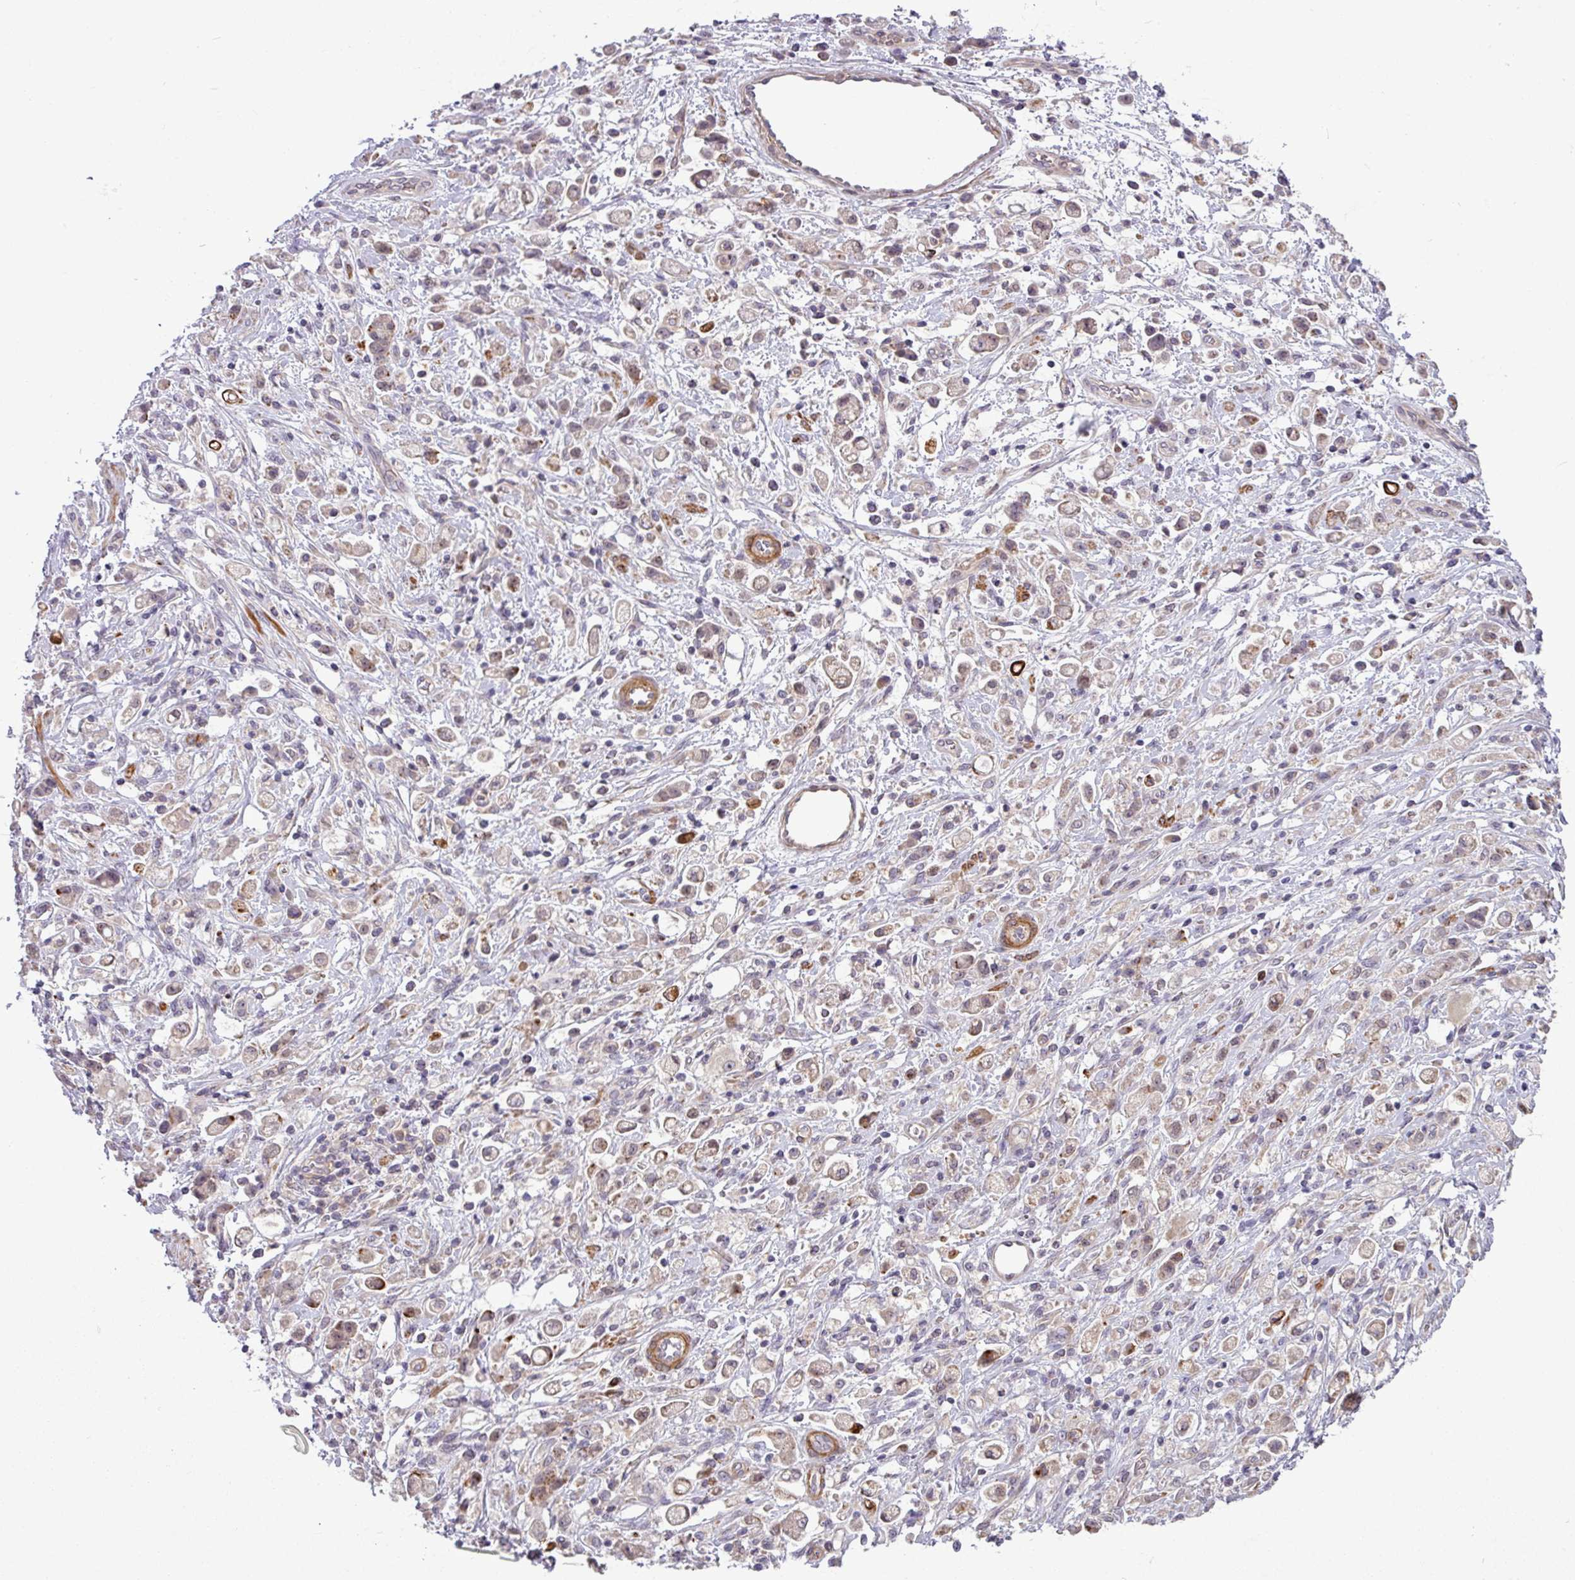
{"staining": {"intensity": "weak", "quantity": "<25%", "location": "cytoplasmic/membranous"}, "tissue": "stomach cancer", "cell_type": "Tumor cells", "image_type": "cancer", "snomed": [{"axis": "morphology", "description": "Adenocarcinoma, NOS"}, {"axis": "topography", "description": "Stomach"}], "caption": "This micrograph is of adenocarcinoma (stomach) stained with immunohistochemistry (IHC) to label a protein in brown with the nuclei are counter-stained blue. There is no positivity in tumor cells.", "gene": "ZNF35", "patient": {"sex": "female", "age": 60}}